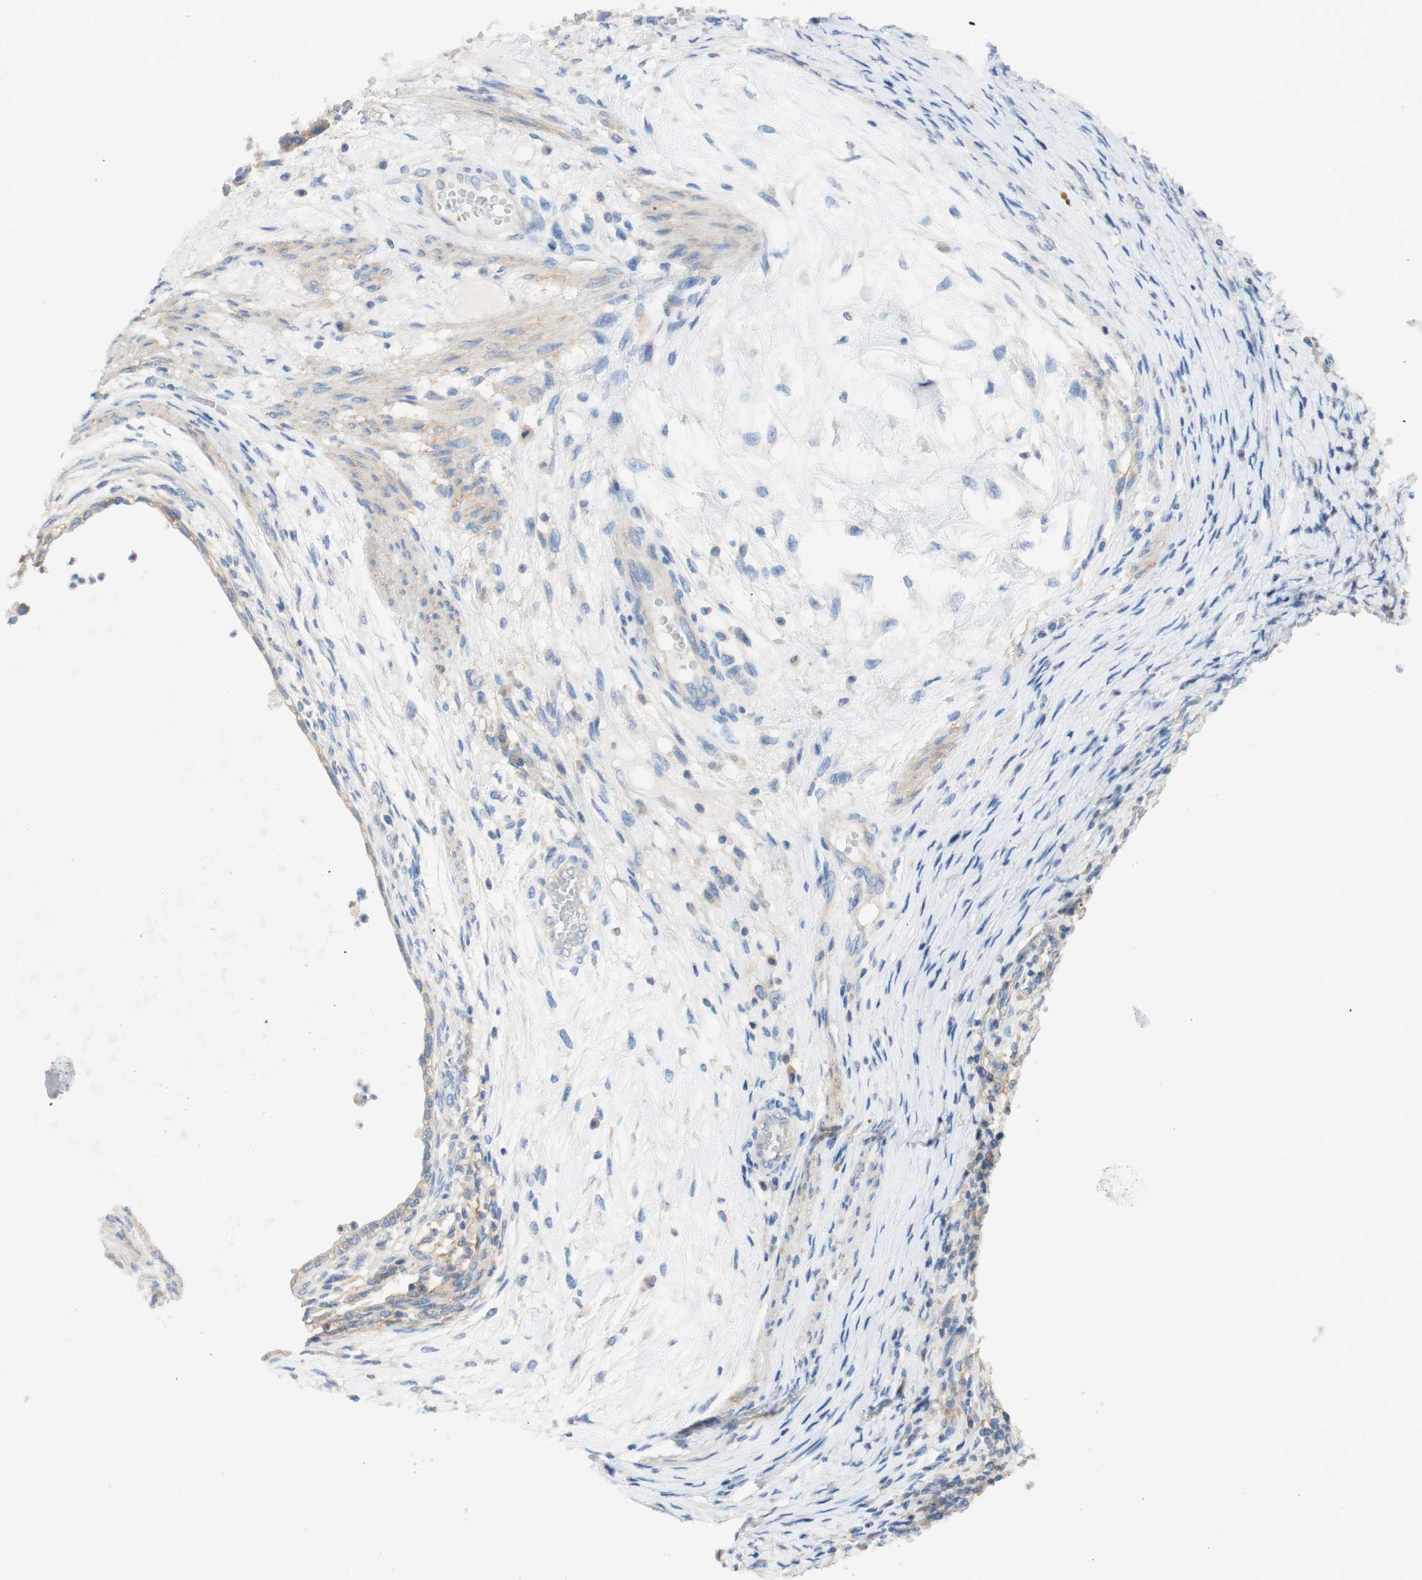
{"staining": {"intensity": "weak", "quantity": "25%-75%", "location": "cytoplasmic/membranous"}, "tissue": "testis cancer", "cell_type": "Tumor cells", "image_type": "cancer", "snomed": [{"axis": "morphology", "description": "Carcinoma, Embryonal, NOS"}, {"axis": "topography", "description": "Testis"}], "caption": "Human embryonal carcinoma (testis) stained with a brown dye exhibits weak cytoplasmic/membranous positive staining in about 25%-75% of tumor cells.", "gene": "ATP2B1", "patient": {"sex": "male", "age": 26}}